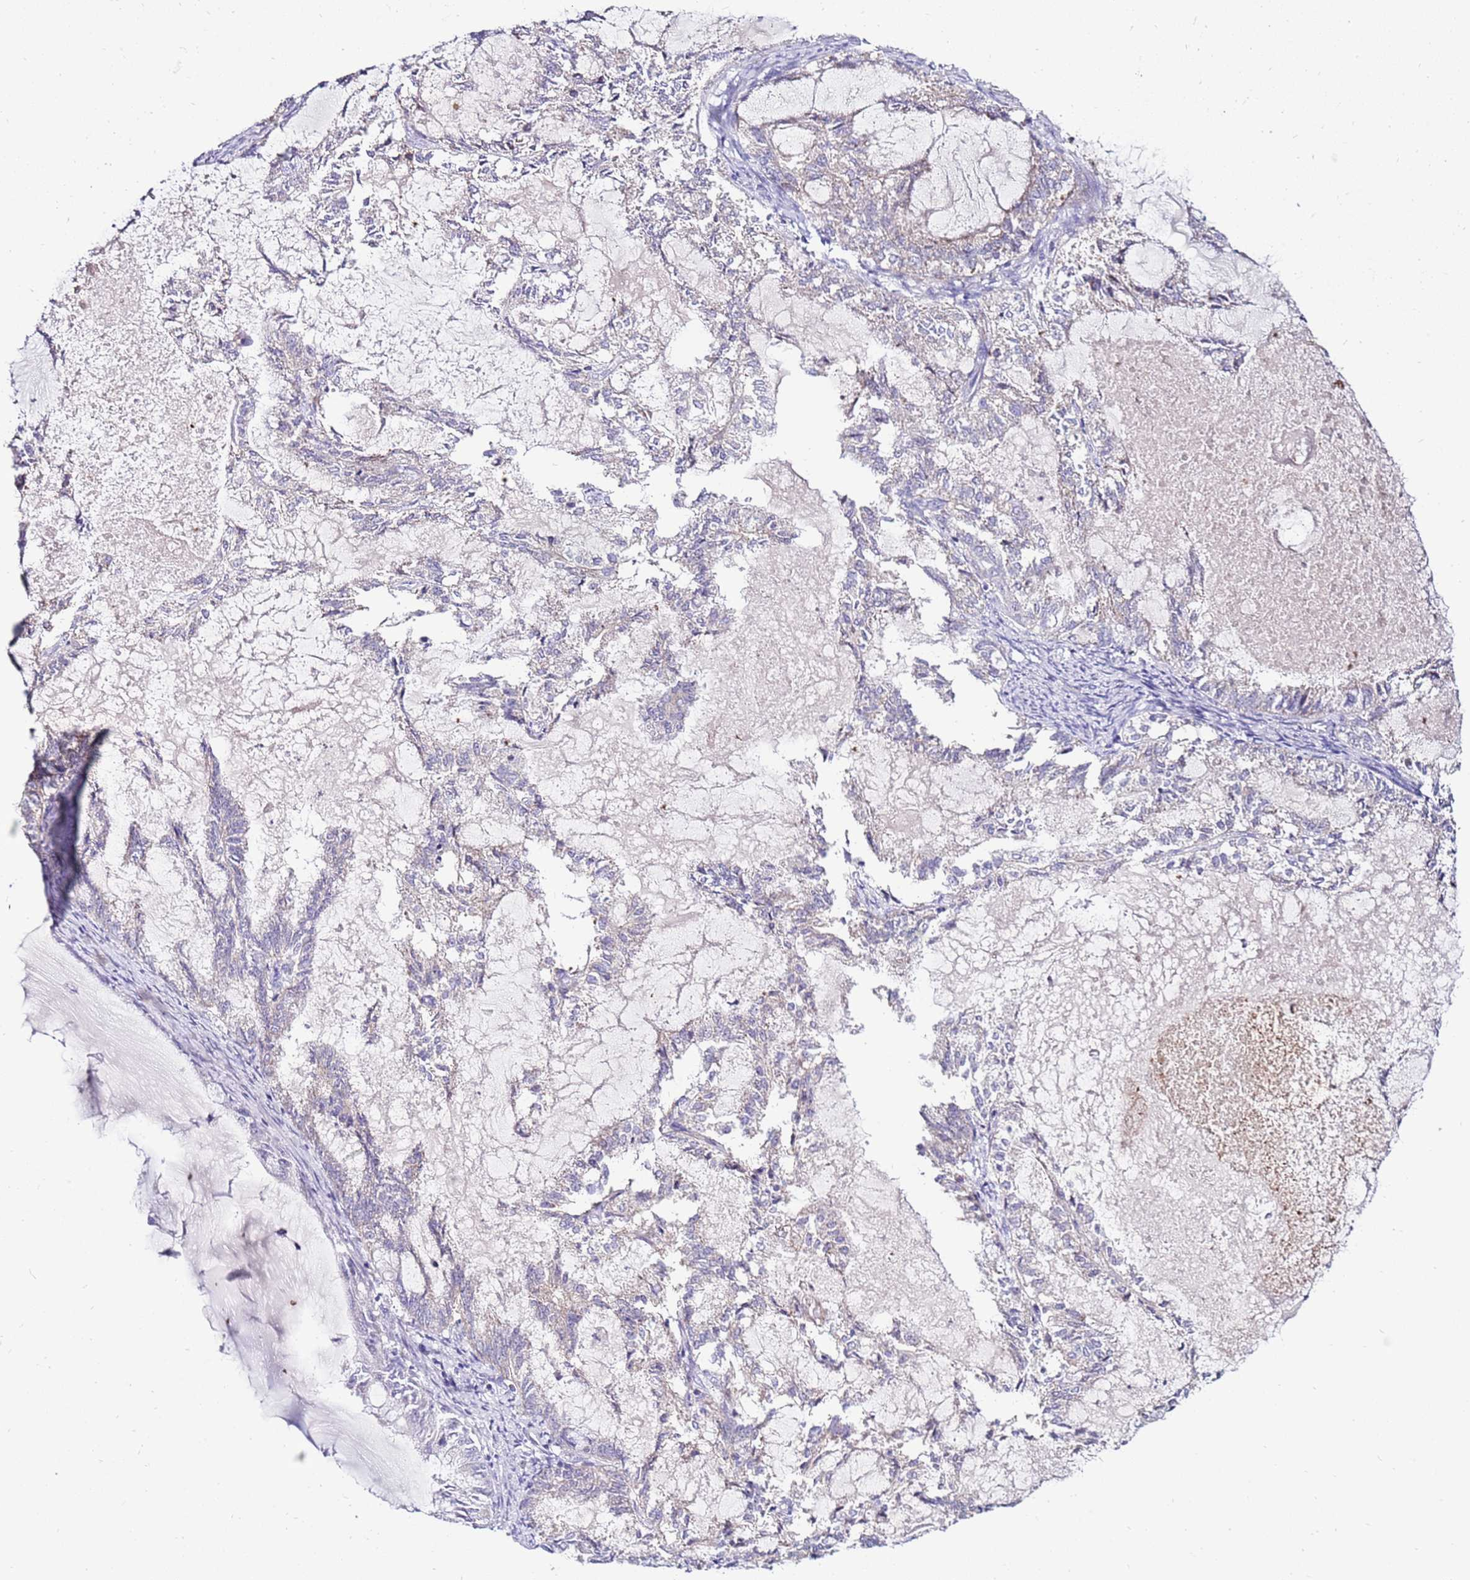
{"staining": {"intensity": "negative", "quantity": "none", "location": "none"}, "tissue": "endometrial cancer", "cell_type": "Tumor cells", "image_type": "cancer", "snomed": [{"axis": "morphology", "description": "Adenocarcinoma, NOS"}, {"axis": "topography", "description": "Endometrium"}], "caption": "The micrograph reveals no significant positivity in tumor cells of adenocarcinoma (endometrial).", "gene": "IGF1R", "patient": {"sex": "female", "age": 86}}